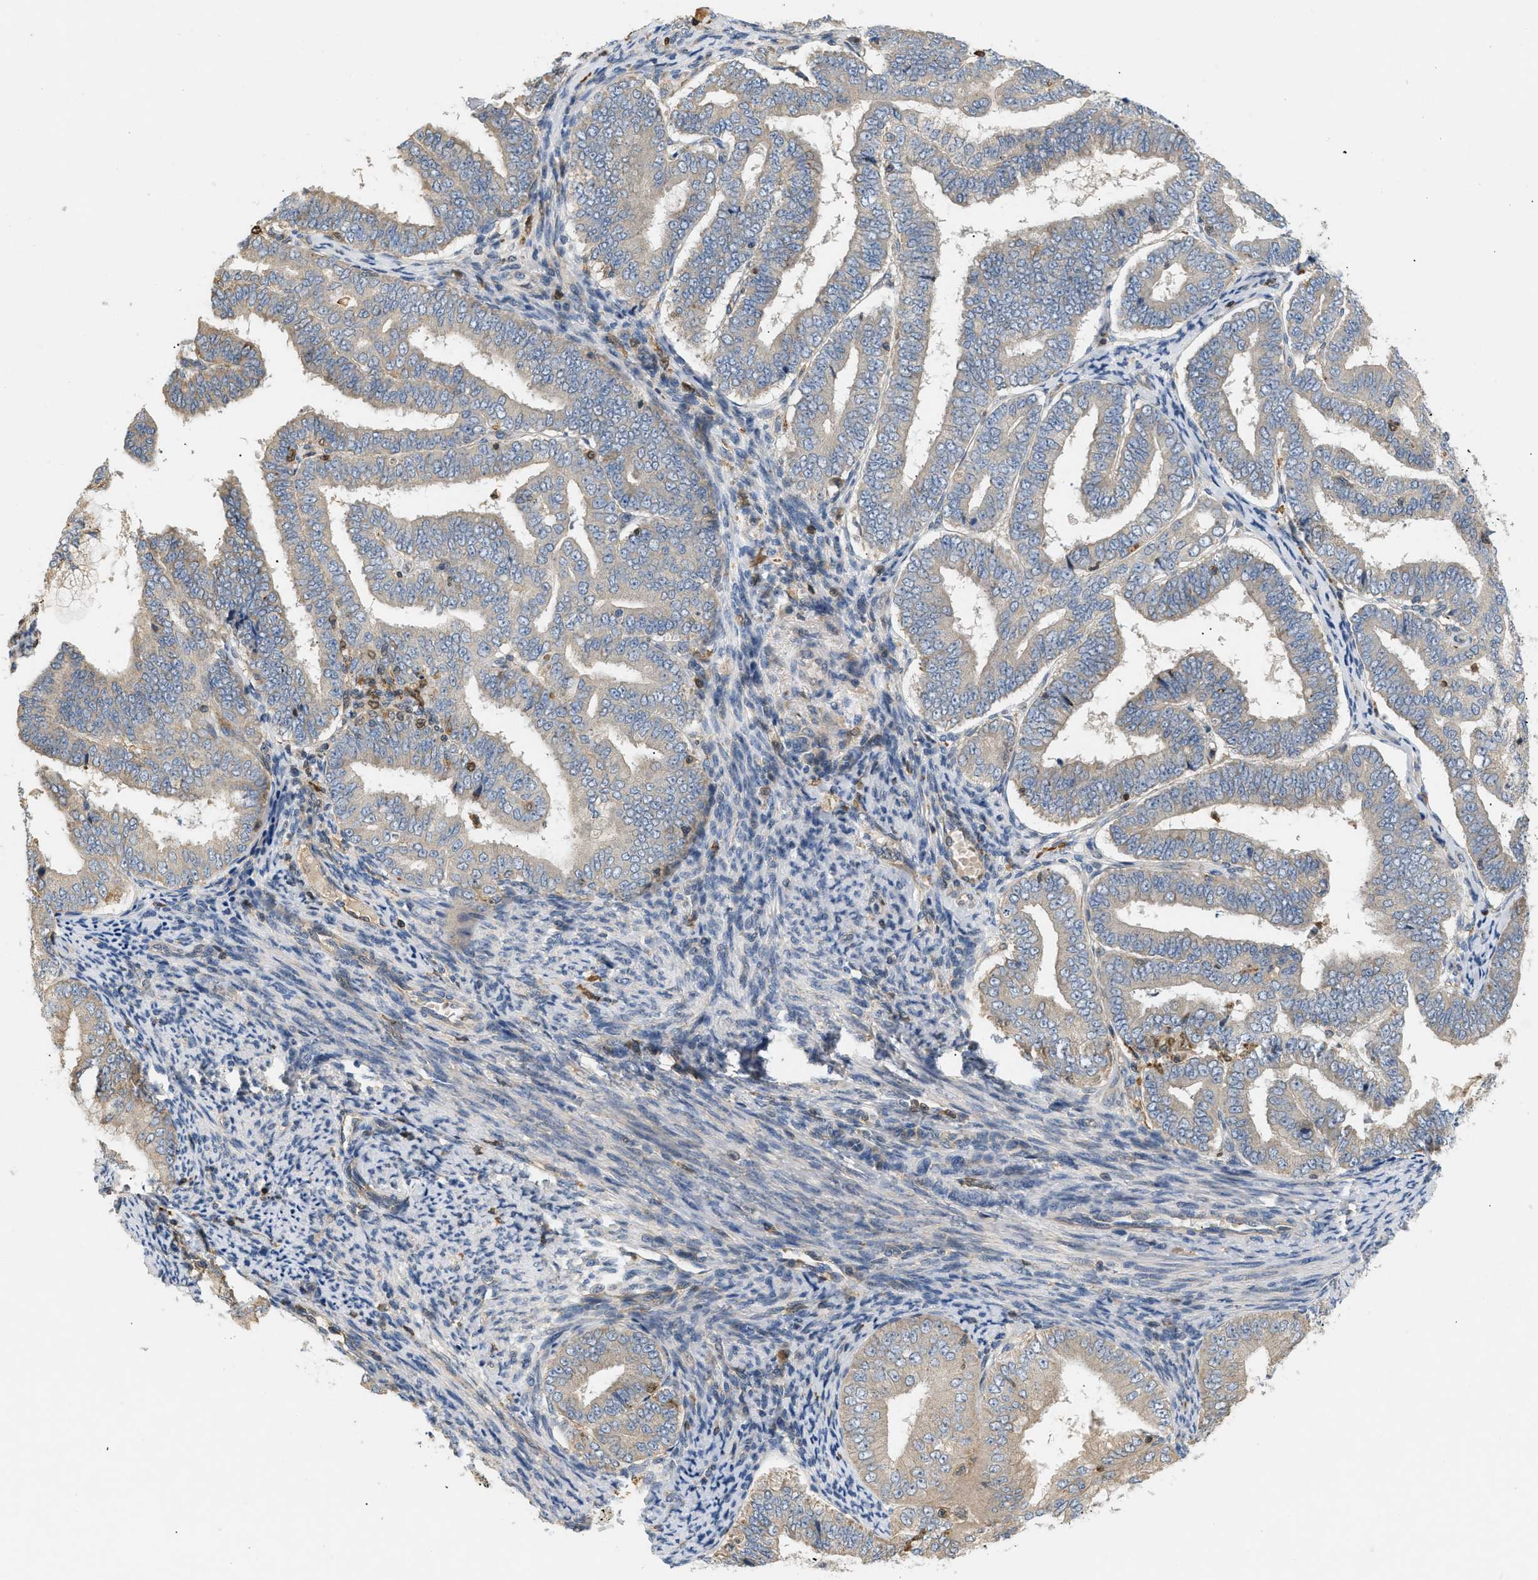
{"staining": {"intensity": "weak", "quantity": "<25%", "location": "cytoplasmic/membranous"}, "tissue": "endometrial cancer", "cell_type": "Tumor cells", "image_type": "cancer", "snomed": [{"axis": "morphology", "description": "Adenocarcinoma, NOS"}, {"axis": "topography", "description": "Endometrium"}], "caption": "Tumor cells show no significant protein staining in endometrial cancer.", "gene": "FARS2", "patient": {"sex": "female", "age": 63}}